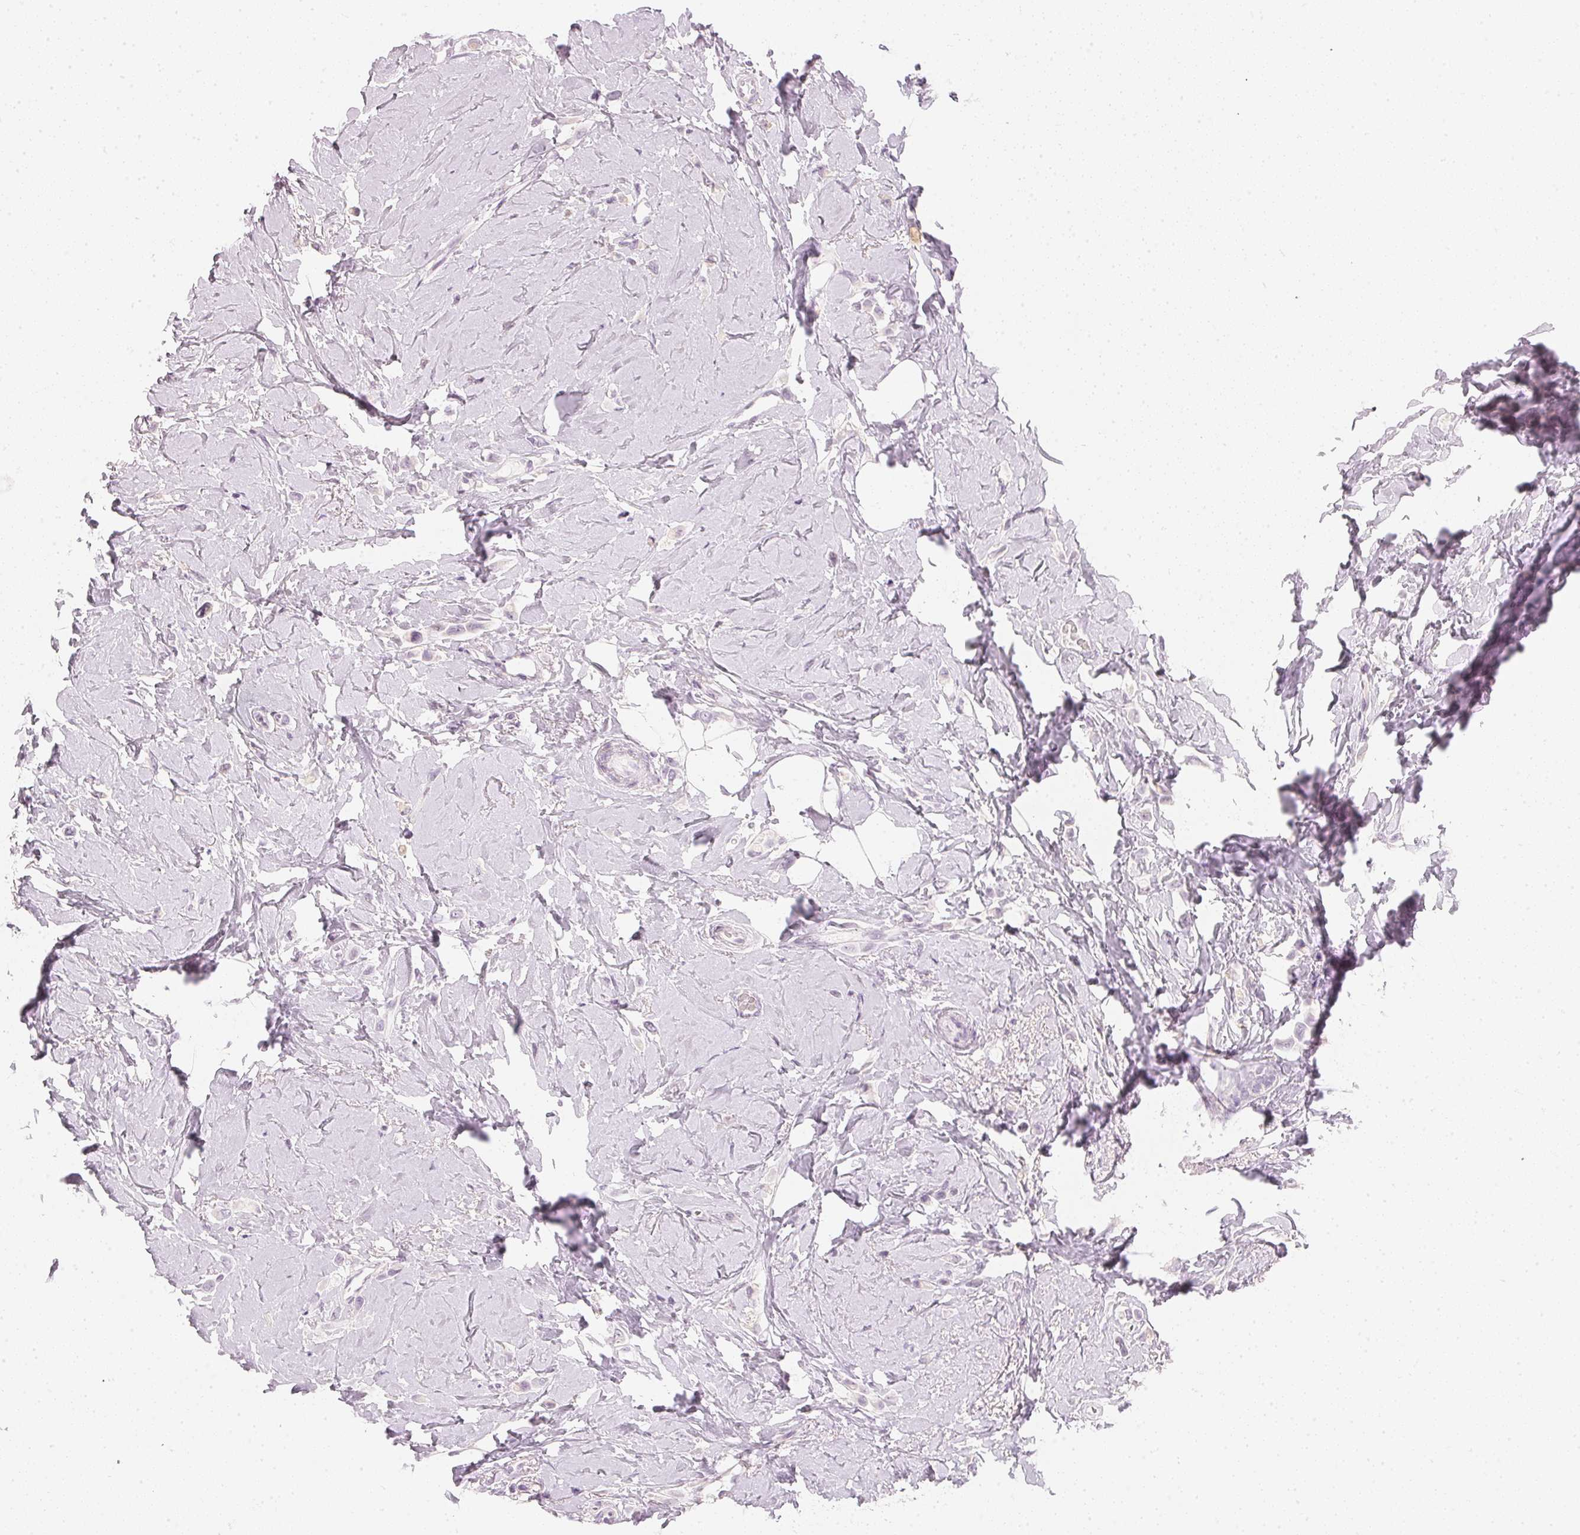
{"staining": {"intensity": "negative", "quantity": "none", "location": "none"}, "tissue": "breast cancer", "cell_type": "Tumor cells", "image_type": "cancer", "snomed": [{"axis": "morphology", "description": "Lobular carcinoma"}, {"axis": "topography", "description": "Breast"}], "caption": "Immunohistochemistry (IHC) image of neoplastic tissue: lobular carcinoma (breast) stained with DAB exhibits no significant protein staining in tumor cells. The staining is performed using DAB (3,3'-diaminobenzidine) brown chromogen with nuclei counter-stained in using hematoxylin.", "gene": "CHST4", "patient": {"sex": "female", "age": 66}}